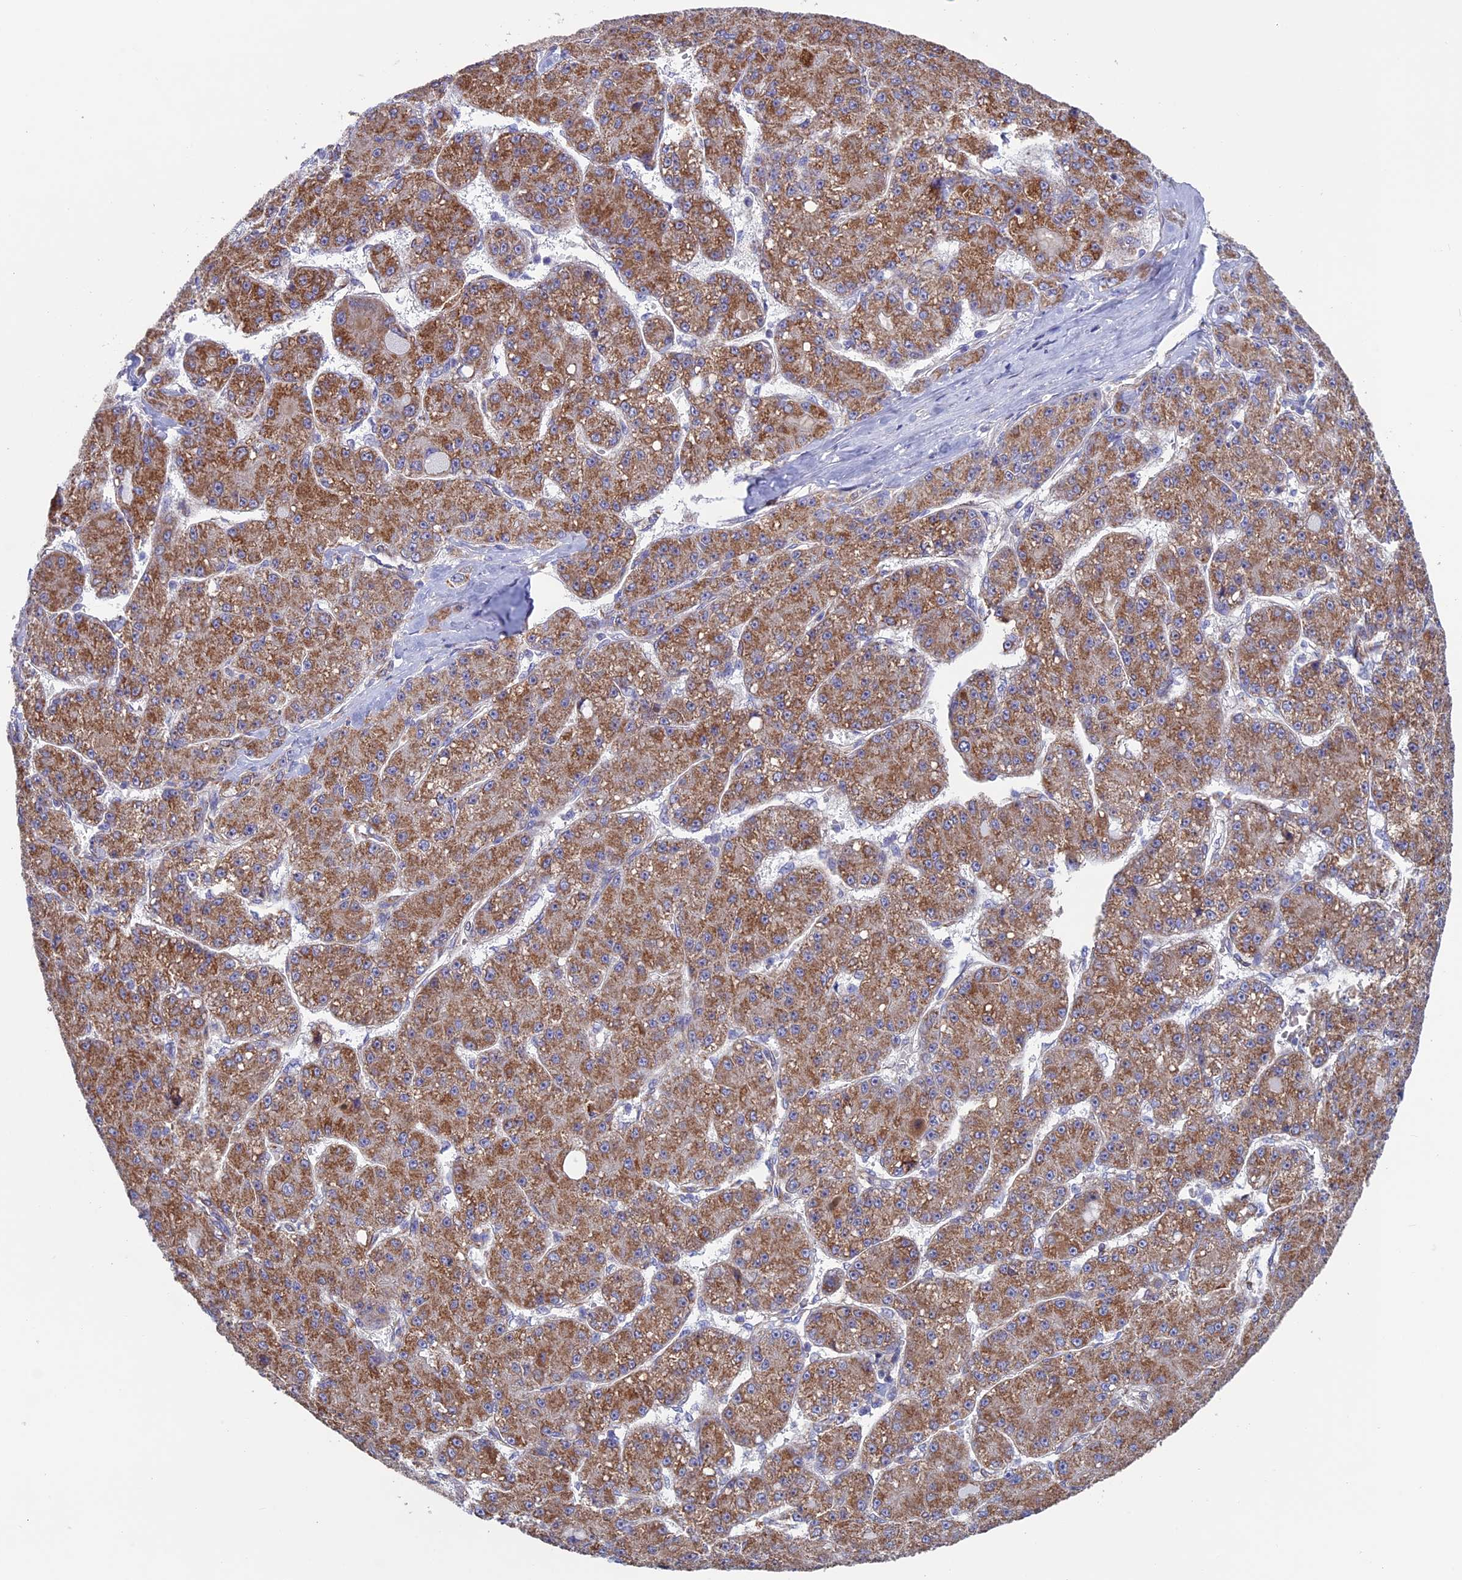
{"staining": {"intensity": "moderate", "quantity": ">75%", "location": "cytoplasmic/membranous"}, "tissue": "liver cancer", "cell_type": "Tumor cells", "image_type": "cancer", "snomed": [{"axis": "morphology", "description": "Carcinoma, Hepatocellular, NOS"}, {"axis": "topography", "description": "Liver"}], "caption": "Tumor cells reveal moderate cytoplasmic/membranous expression in about >75% of cells in liver hepatocellular carcinoma.", "gene": "ETFDH", "patient": {"sex": "male", "age": 67}}